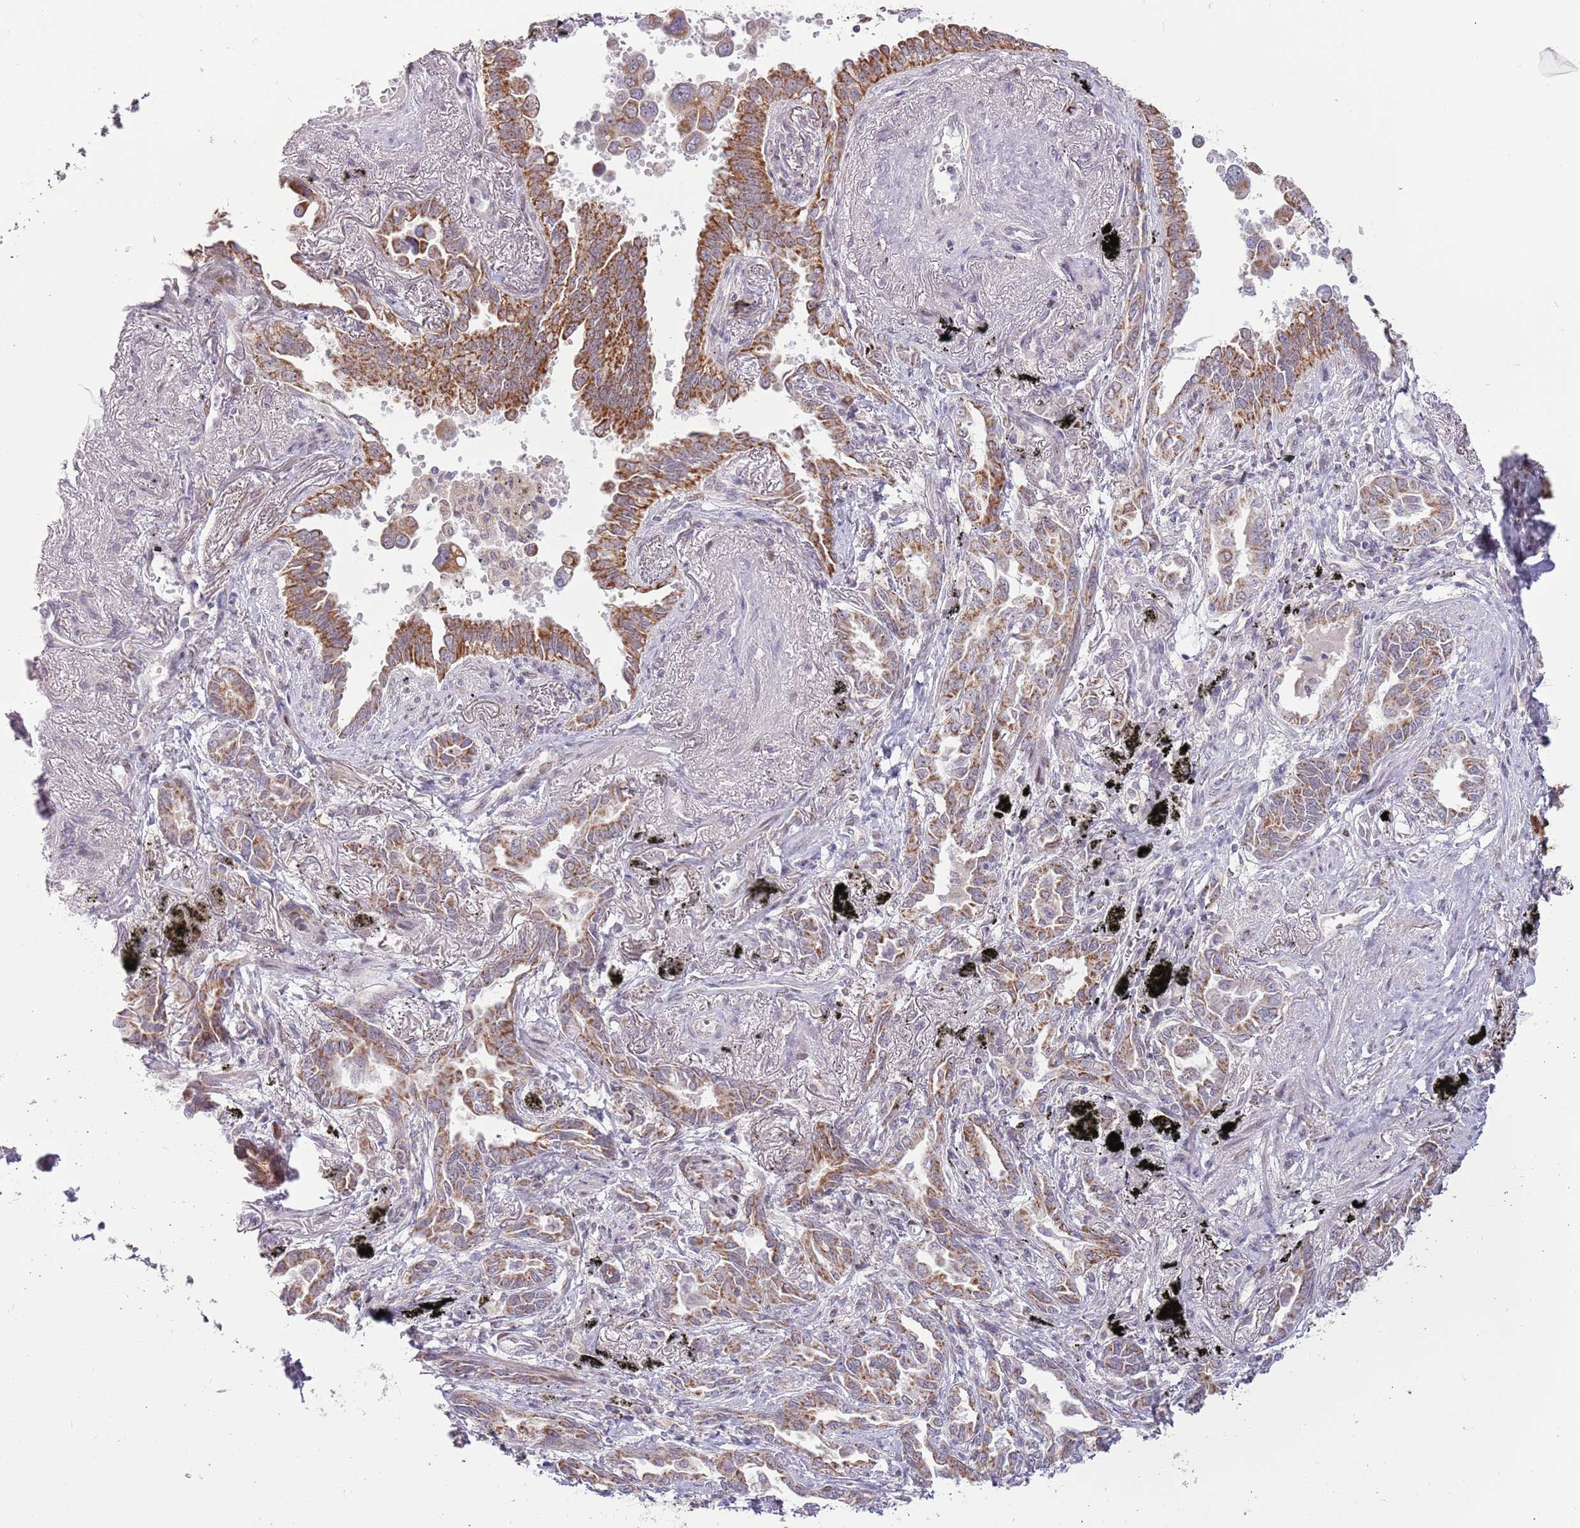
{"staining": {"intensity": "strong", "quantity": ">75%", "location": "cytoplasmic/membranous"}, "tissue": "lung cancer", "cell_type": "Tumor cells", "image_type": "cancer", "snomed": [{"axis": "morphology", "description": "Adenocarcinoma, NOS"}, {"axis": "topography", "description": "Lung"}], "caption": "The image shows a brown stain indicating the presence of a protein in the cytoplasmic/membranous of tumor cells in lung cancer.", "gene": "MLLT11", "patient": {"sex": "male", "age": 67}}